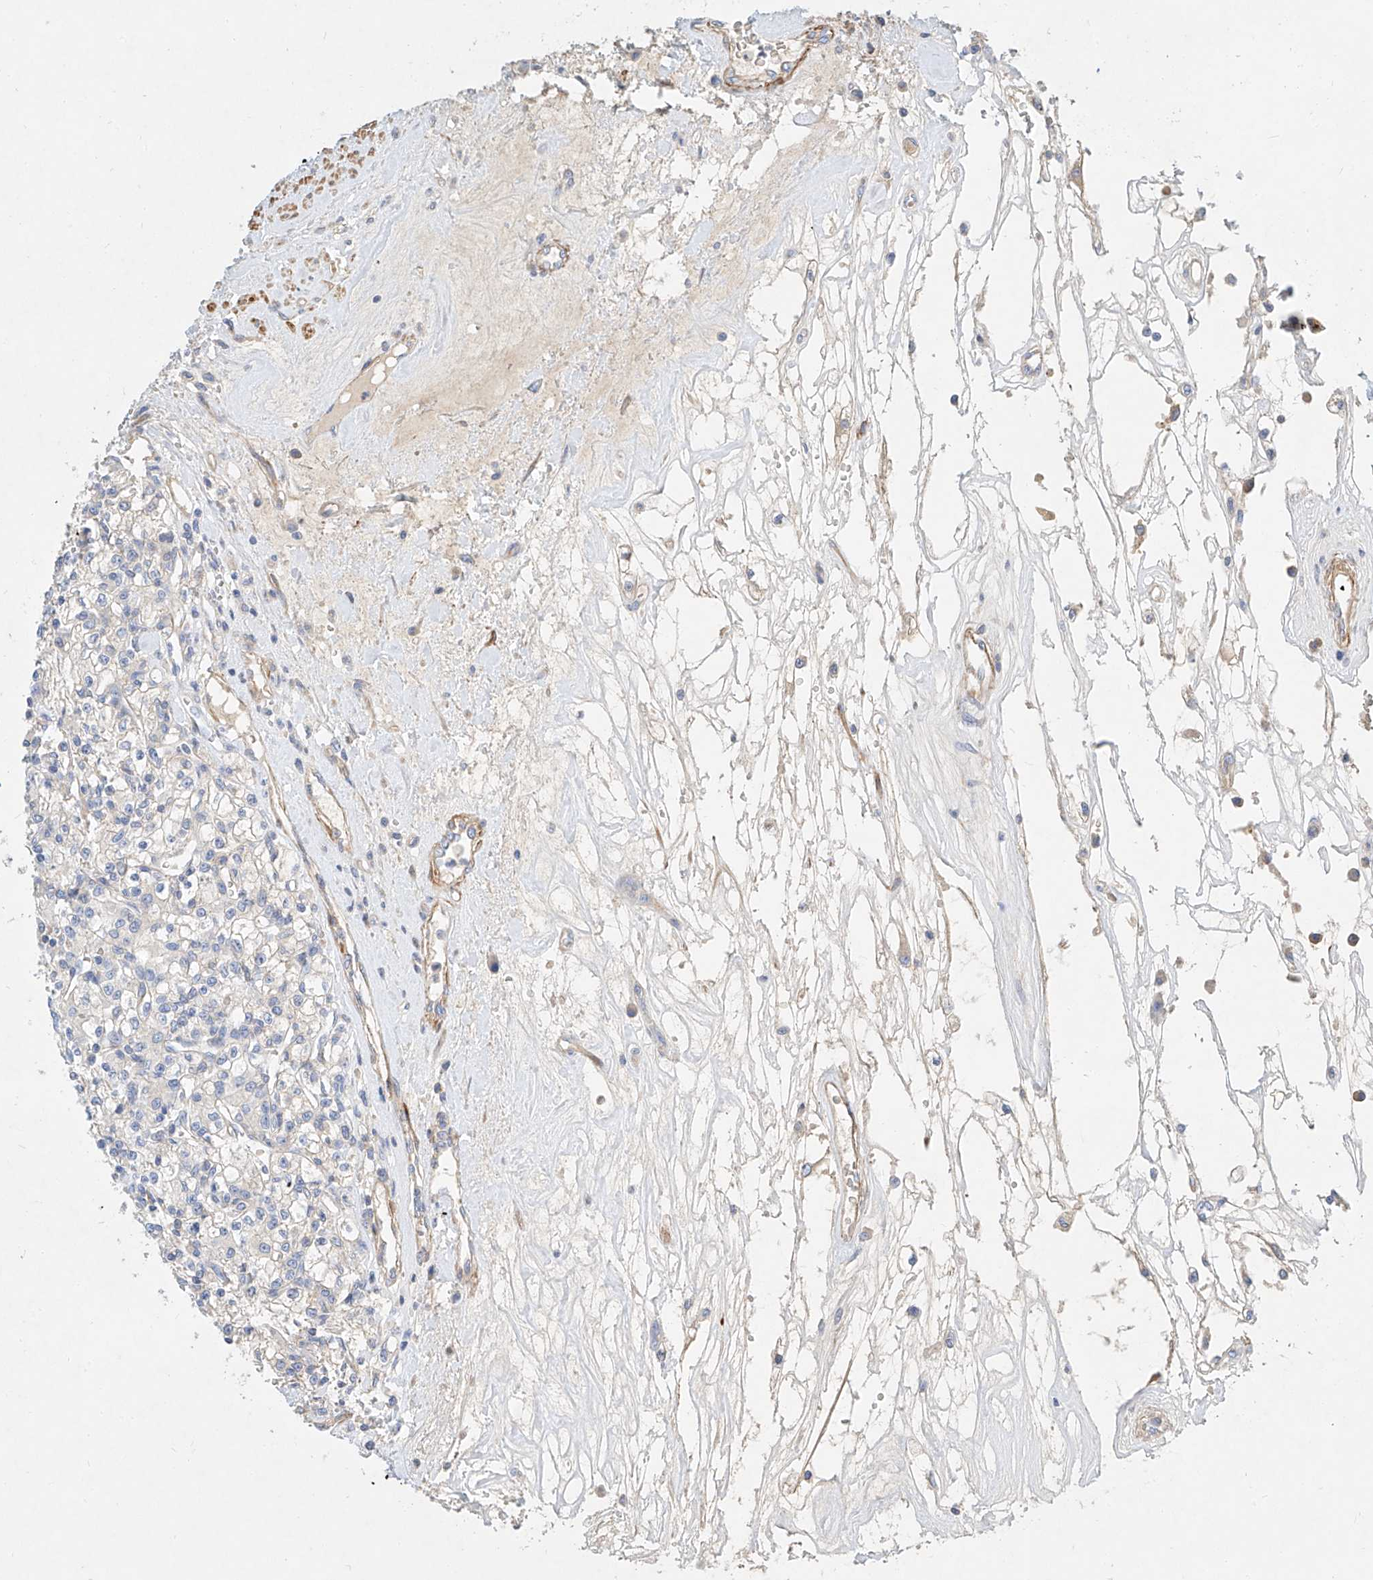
{"staining": {"intensity": "negative", "quantity": "none", "location": "none"}, "tissue": "renal cancer", "cell_type": "Tumor cells", "image_type": "cancer", "snomed": [{"axis": "morphology", "description": "Adenocarcinoma, NOS"}, {"axis": "topography", "description": "Kidney"}], "caption": "A high-resolution image shows immunohistochemistry staining of adenocarcinoma (renal), which shows no significant staining in tumor cells.", "gene": "KCNH5", "patient": {"sex": "female", "age": 59}}